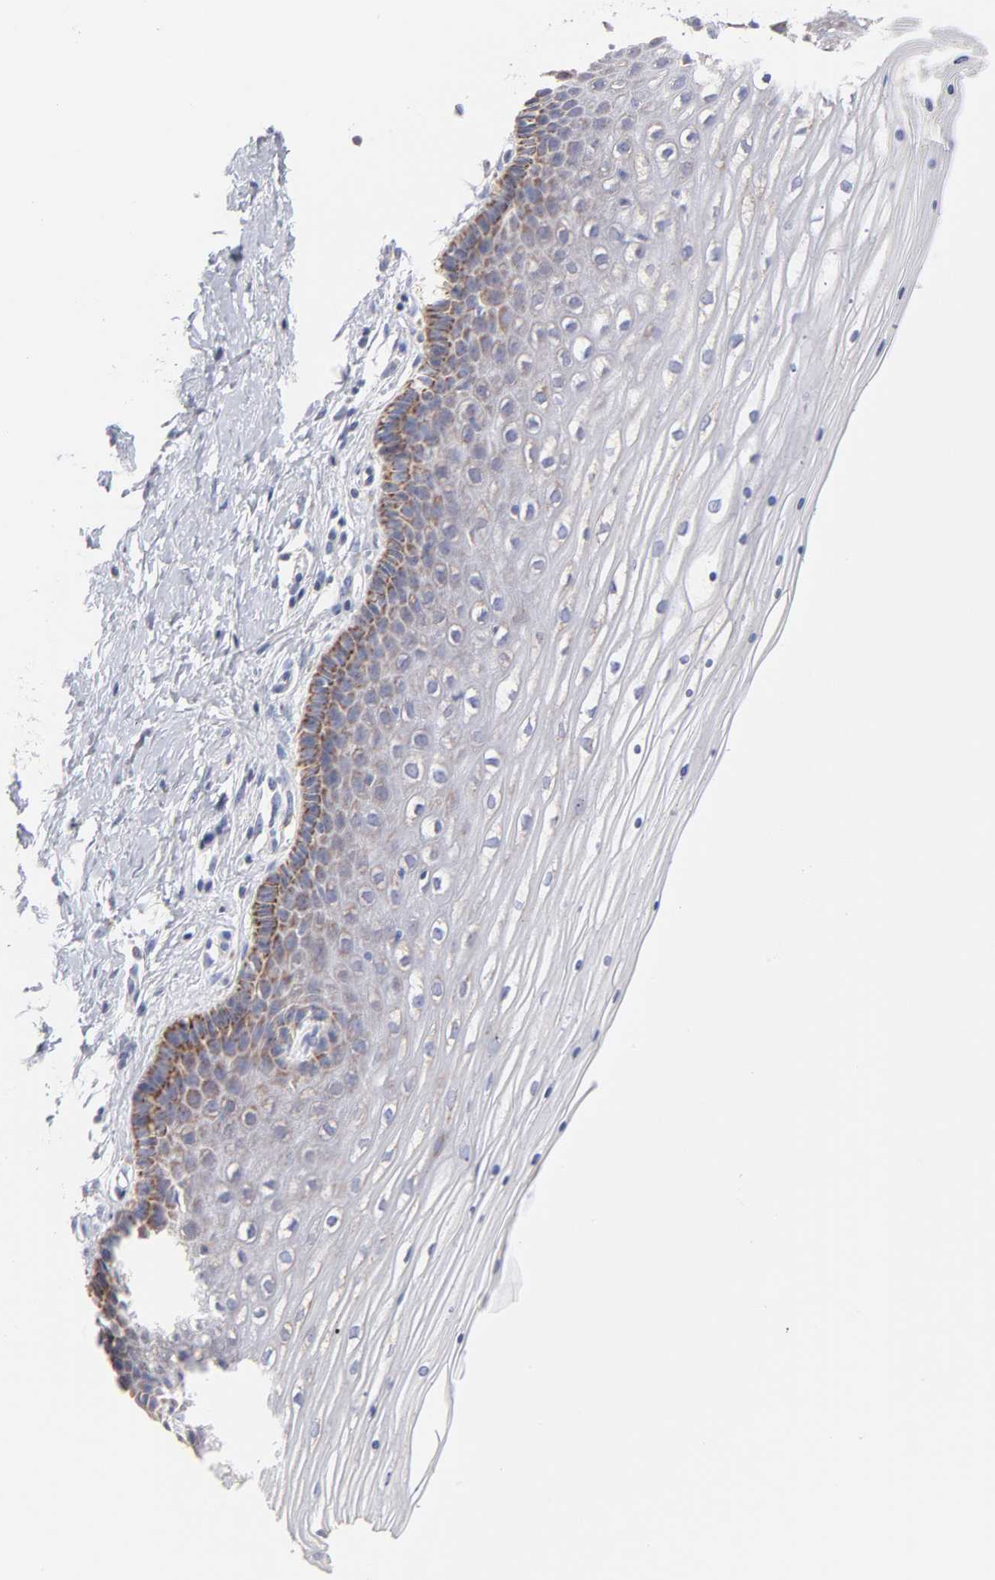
{"staining": {"intensity": "weak", "quantity": "<25%", "location": "cytoplasmic/membranous"}, "tissue": "cervix", "cell_type": "Glandular cells", "image_type": "normal", "snomed": [{"axis": "morphology", "description": "Normal tissue, NOS"}, {"axis": "topography", "description": "Cervix"}], "caption": "Cervix was stained to show a protein in brown. There is no significant expression in glandular cells. (DAB immunohistochemistry (IHC) with hematoxylin counter stain).", "gene": "TIMM8A", "patient": {"sex": "female", "age": 39}}